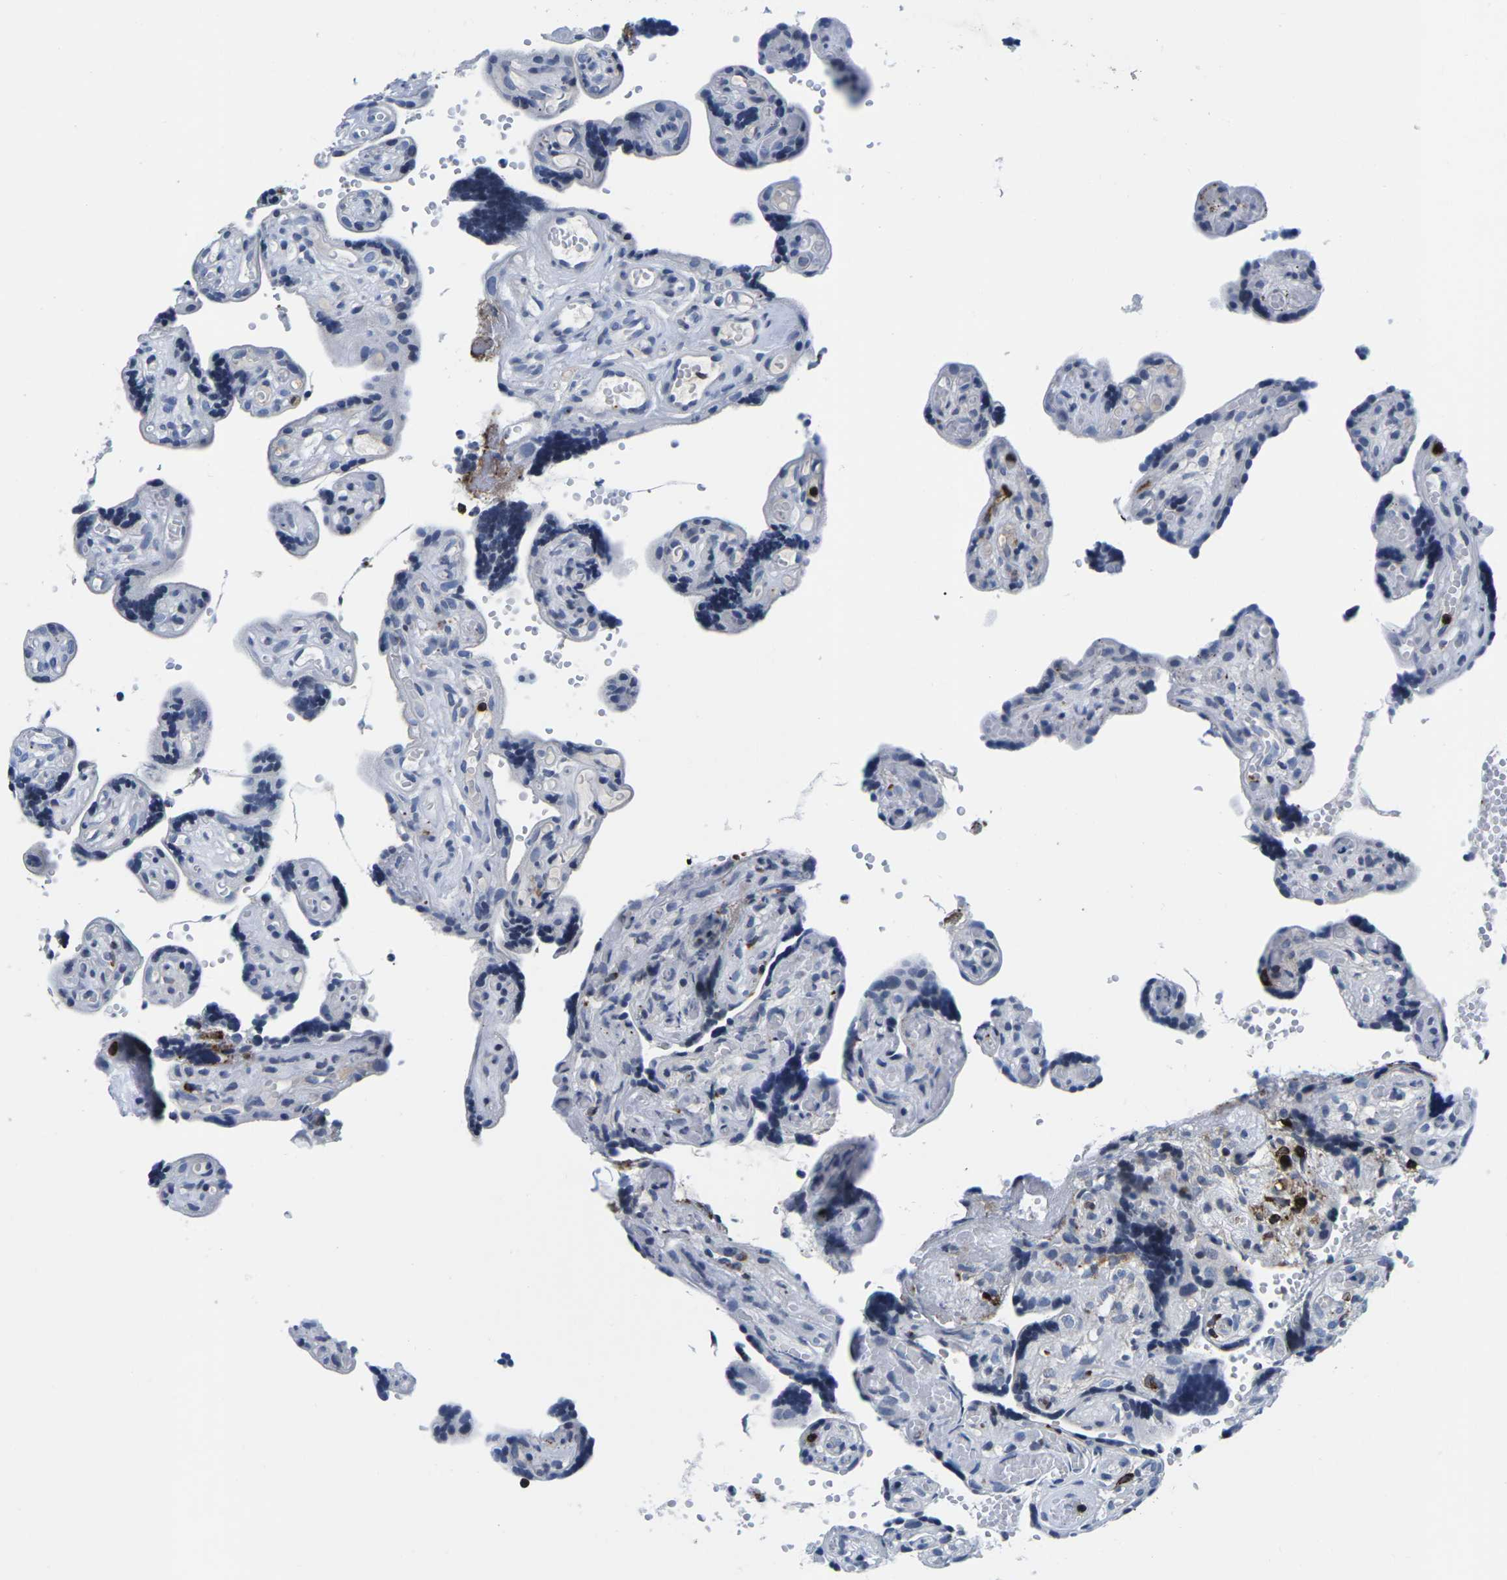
{"staining": {"intensity": "negative", "quantity": "none", "location": "none"}, "tissue": "placenta", "cell_type": "Decidual cells", "image_type": "normal", "snomed": [{"axis": "morphology", "description": "Normal tissue, NOS"}, {"axis": "topography", "description": "Placenta"}], "caption": "High power microscopy image of an immunohistochemistry micrograph of benign placenta, revealing no significant staining in decidual cells. (Brightfield microscopy of DAB (3,3'-diaminobenzidine) immunohistochemistry (IHC) at high magnification).", "gene": "CTSW", "patient": {"sex": "female", "age": 30}}